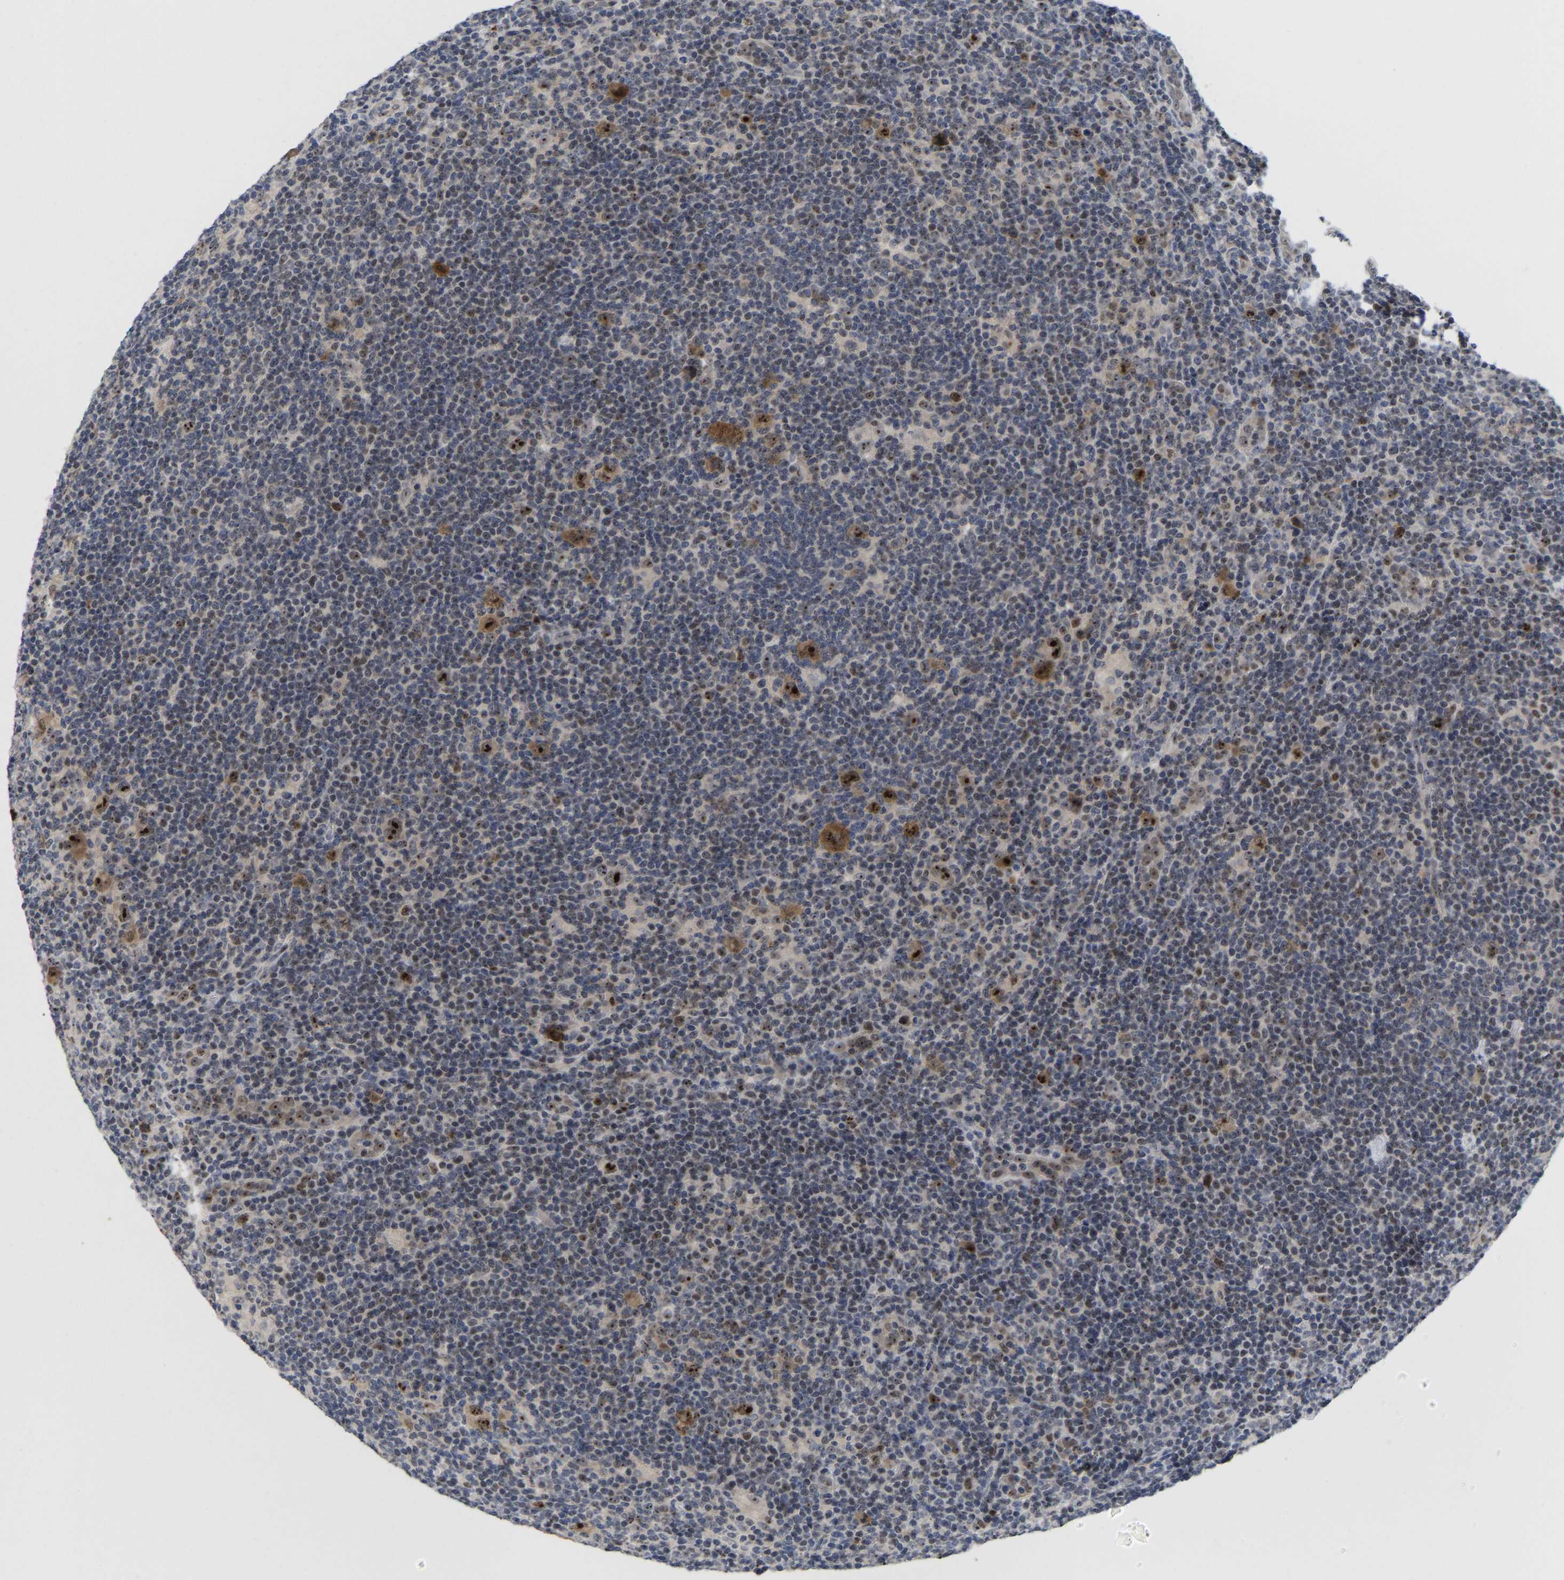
{"staining": {"intensity": "moderate", "quantity": ">75%", "location": "cytoplasmic/membranous,nuclear"}, "tissue": "lymphoma", "cell_type": "Tumor cells", "image_type": "cancer", "snomed": [{"axis": "morphology", "description": "Hodgkin's disease, NOS"}, {"axis": "topography", "description": "Lymph node"}], "caption": "Tumor cells demonstrate medium levels of moderate cytoplasmic/membranous and nuclear expression in approximately >75% of cells in human lymphoma.", "gene": "NLE1", "patient": {"sex": "female", "age": 57}}